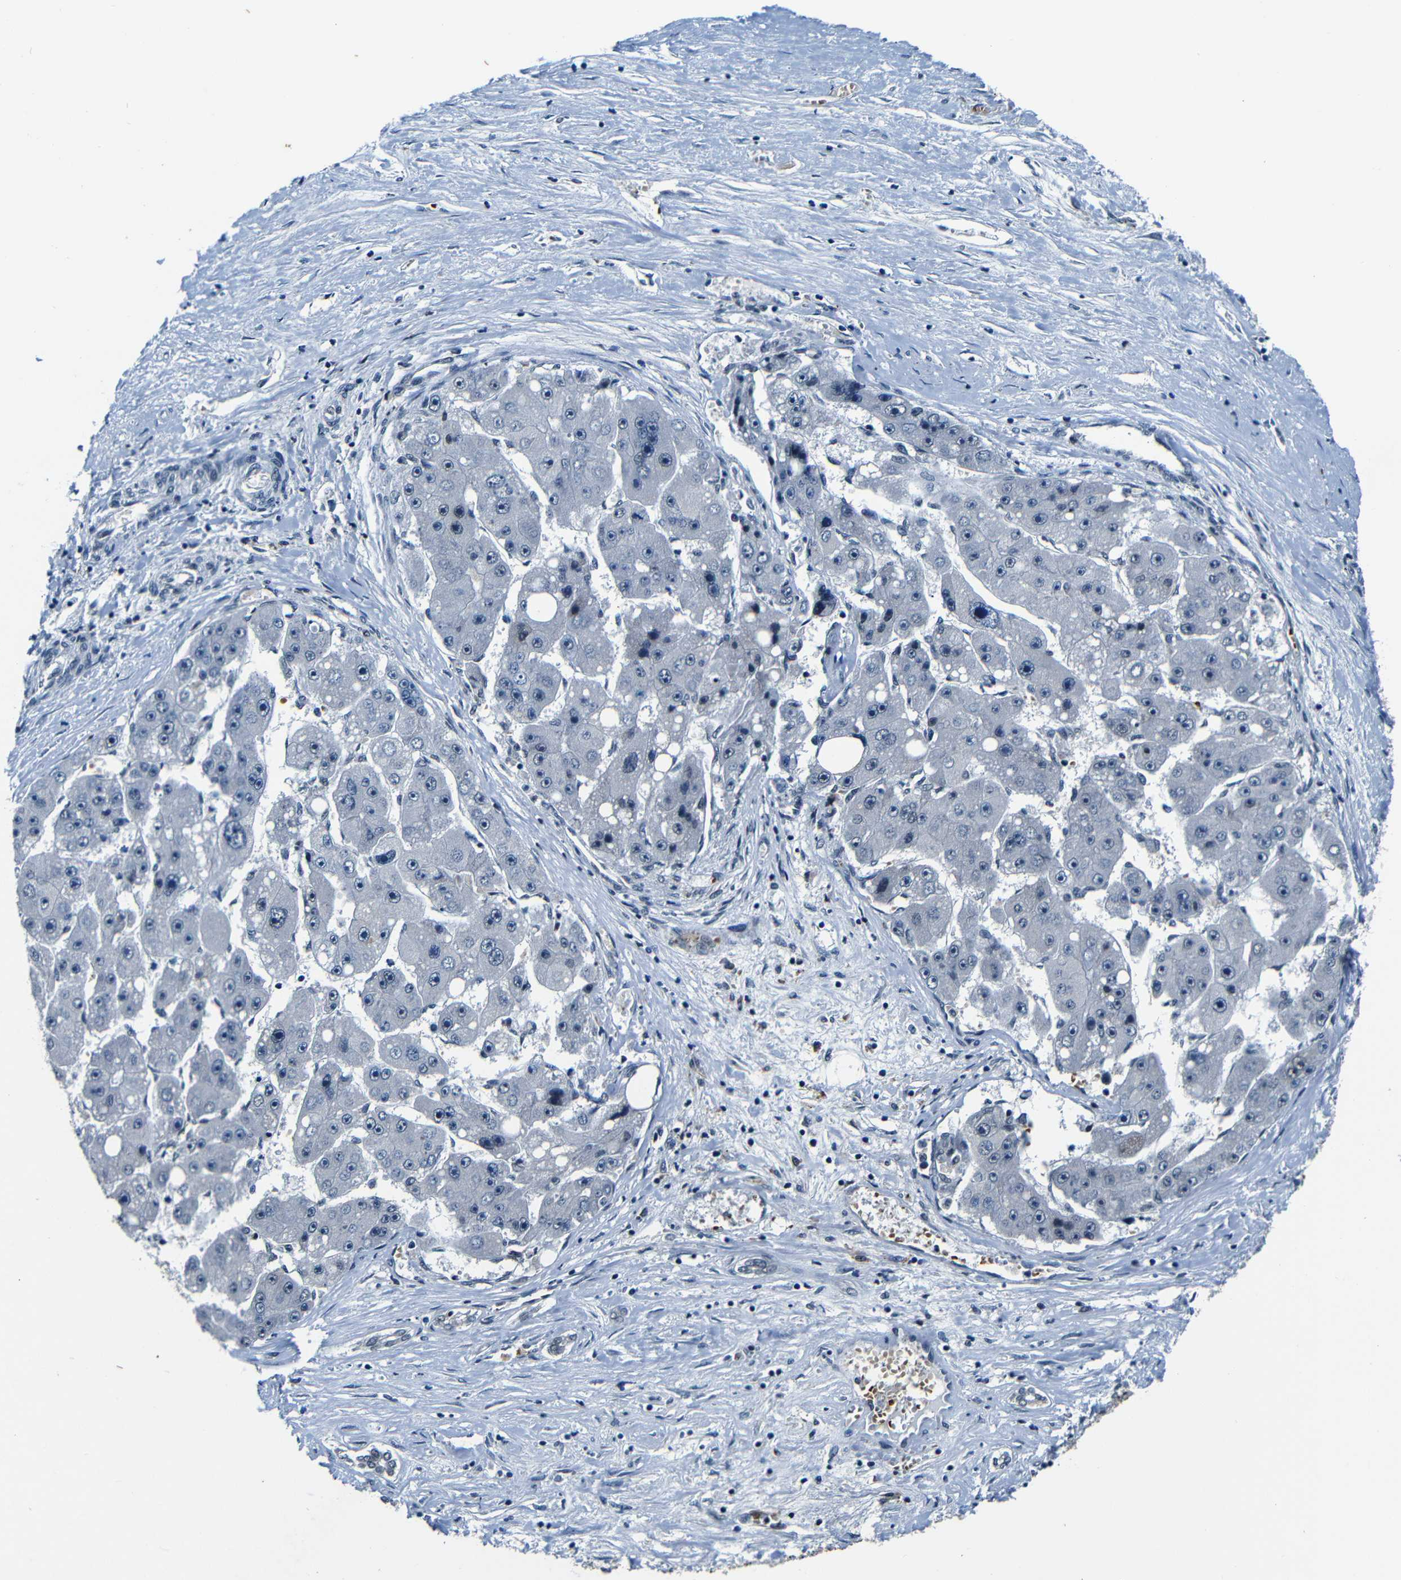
{"staining": {"intensity": "negative", "quantity": "none", "location": "none"}, "tissue": "liver cancer", "cell_type": "Tumor cells", "image_type": "cancer", "snomed": [{"axis": "morphology", "description": "Carcinoma, Hepatocellular, NOS"}, {"axis": "topography", "description": "Liver"}], "caption": "IHC photomicrograph of human liver cancer (hepatocellular carcinoma) stained for a protein (brown), which shows no expression in tumor cells.", "gene": "FOXD4", "patient": {"sex": "female", "age": 61}}